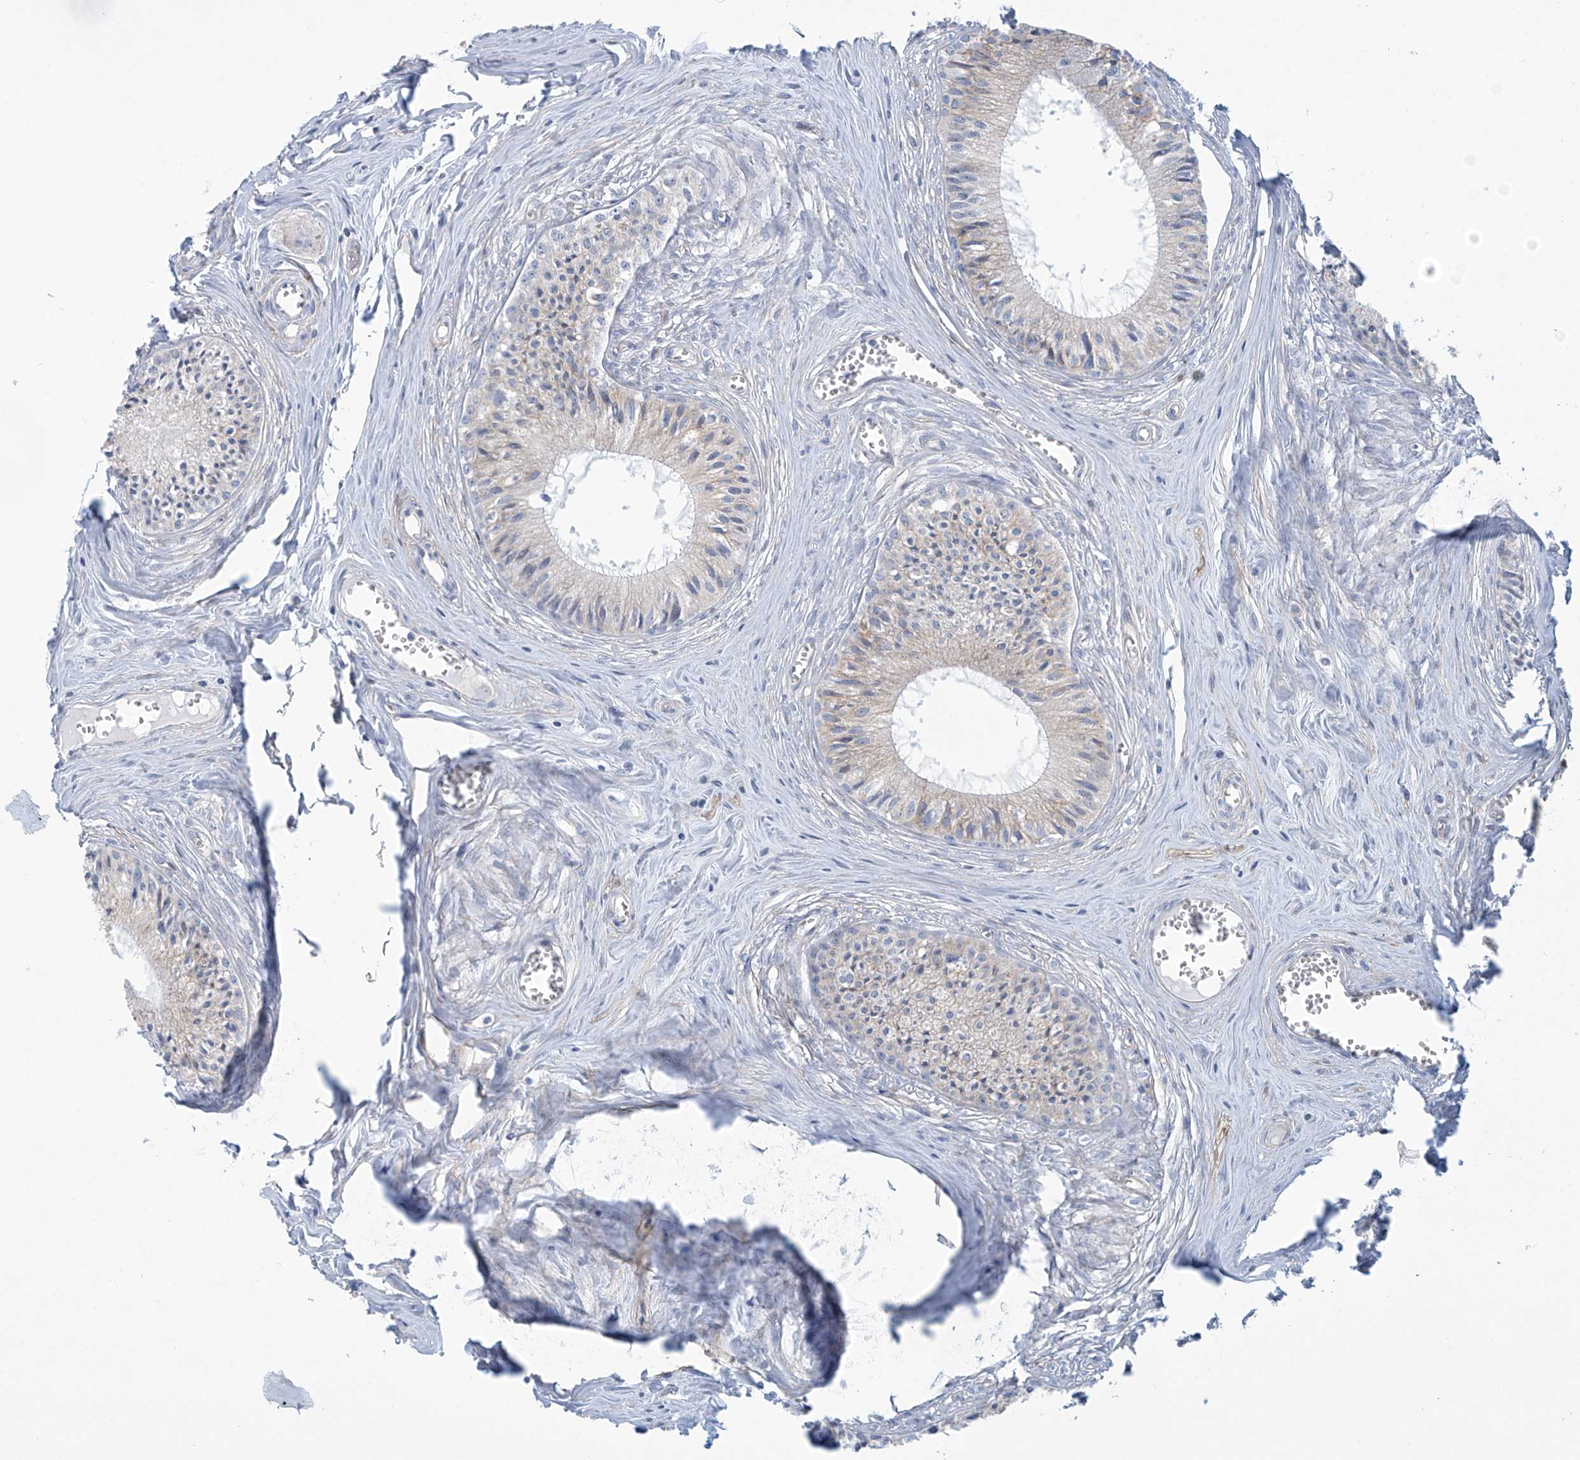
{"staining": {"intensity": "moderate", "quantity": "25%-75%", "location": "cytoplasmic/membranous"}, "tissue": "epididymis", "cell_type": "Glandular cells", "image_type": "normal", "snomed": [{"axis": "morphology", "description": "Normal tissue, NOS"}, {"axis": "topography", "description": "Epididymis"}], "caption": "Protein staining by immunohistochemistry shows moderate cytoplasmic/membranous expression in approximately 25%-75% of glandular cells in benign epididymis.", "gene": "ABHD13", "patient": {"sex": "male", "age": 36}}